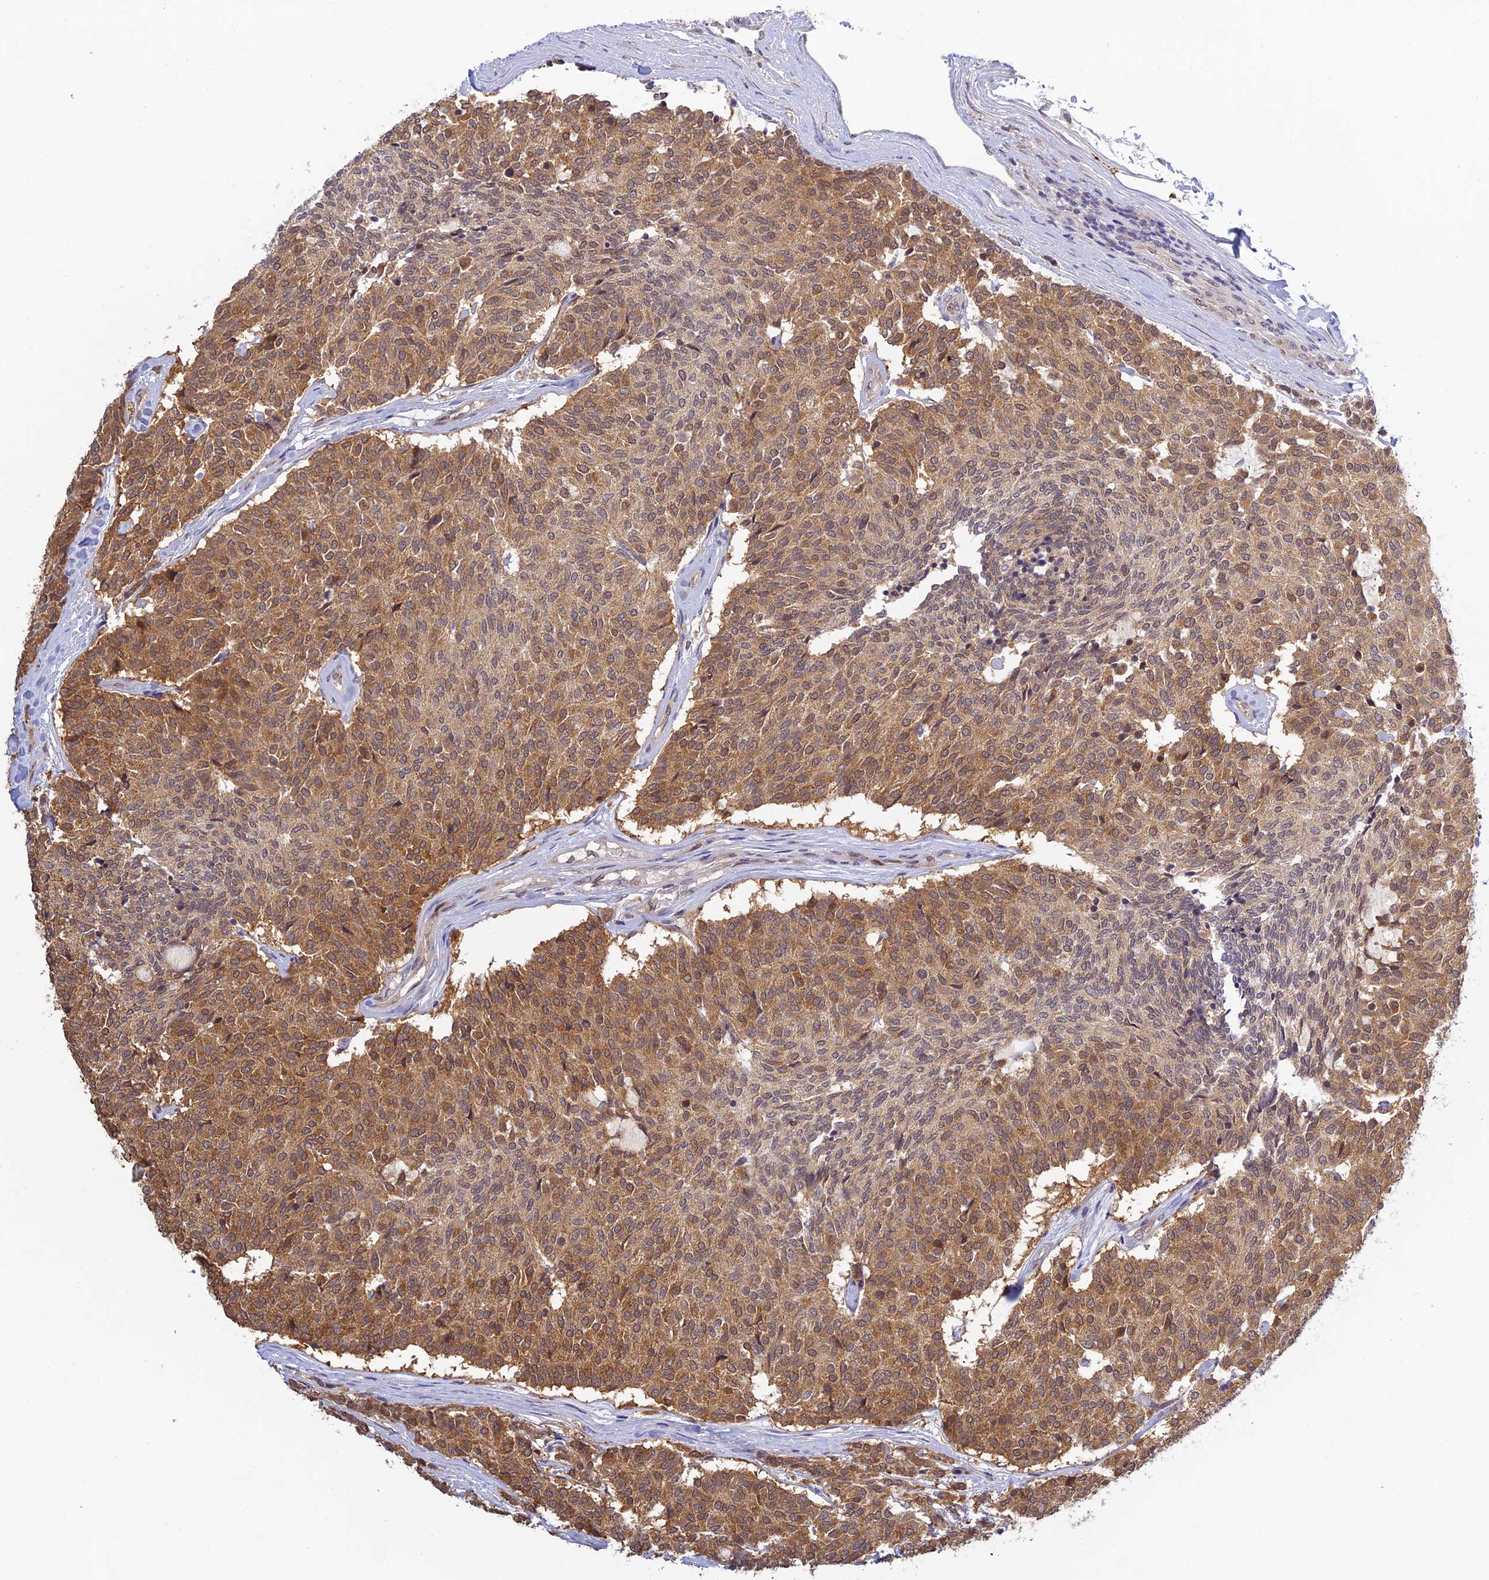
{"staining": {"intensity": "moderate", "quantity": ">75%", "location": "cytoplasmic/membranous"}, "tissue": "carcinoid", "cell_type": "Tumor cells", "image_type": "cancer", "snomed": [{"axis": "morphology", "description": "Carcinoid, malignant, NOS"}, {"axis": "topography", "description": "Pancreas"}], "caption": "Carcinoid (malignant) was stained to show a protein in brown. There is medium levels of moderate cytoplasmic/membranous positivity in about >75% of tumor cells.", "gene": "SKIC8", "patient": {"sex": "female", "age": 54}}